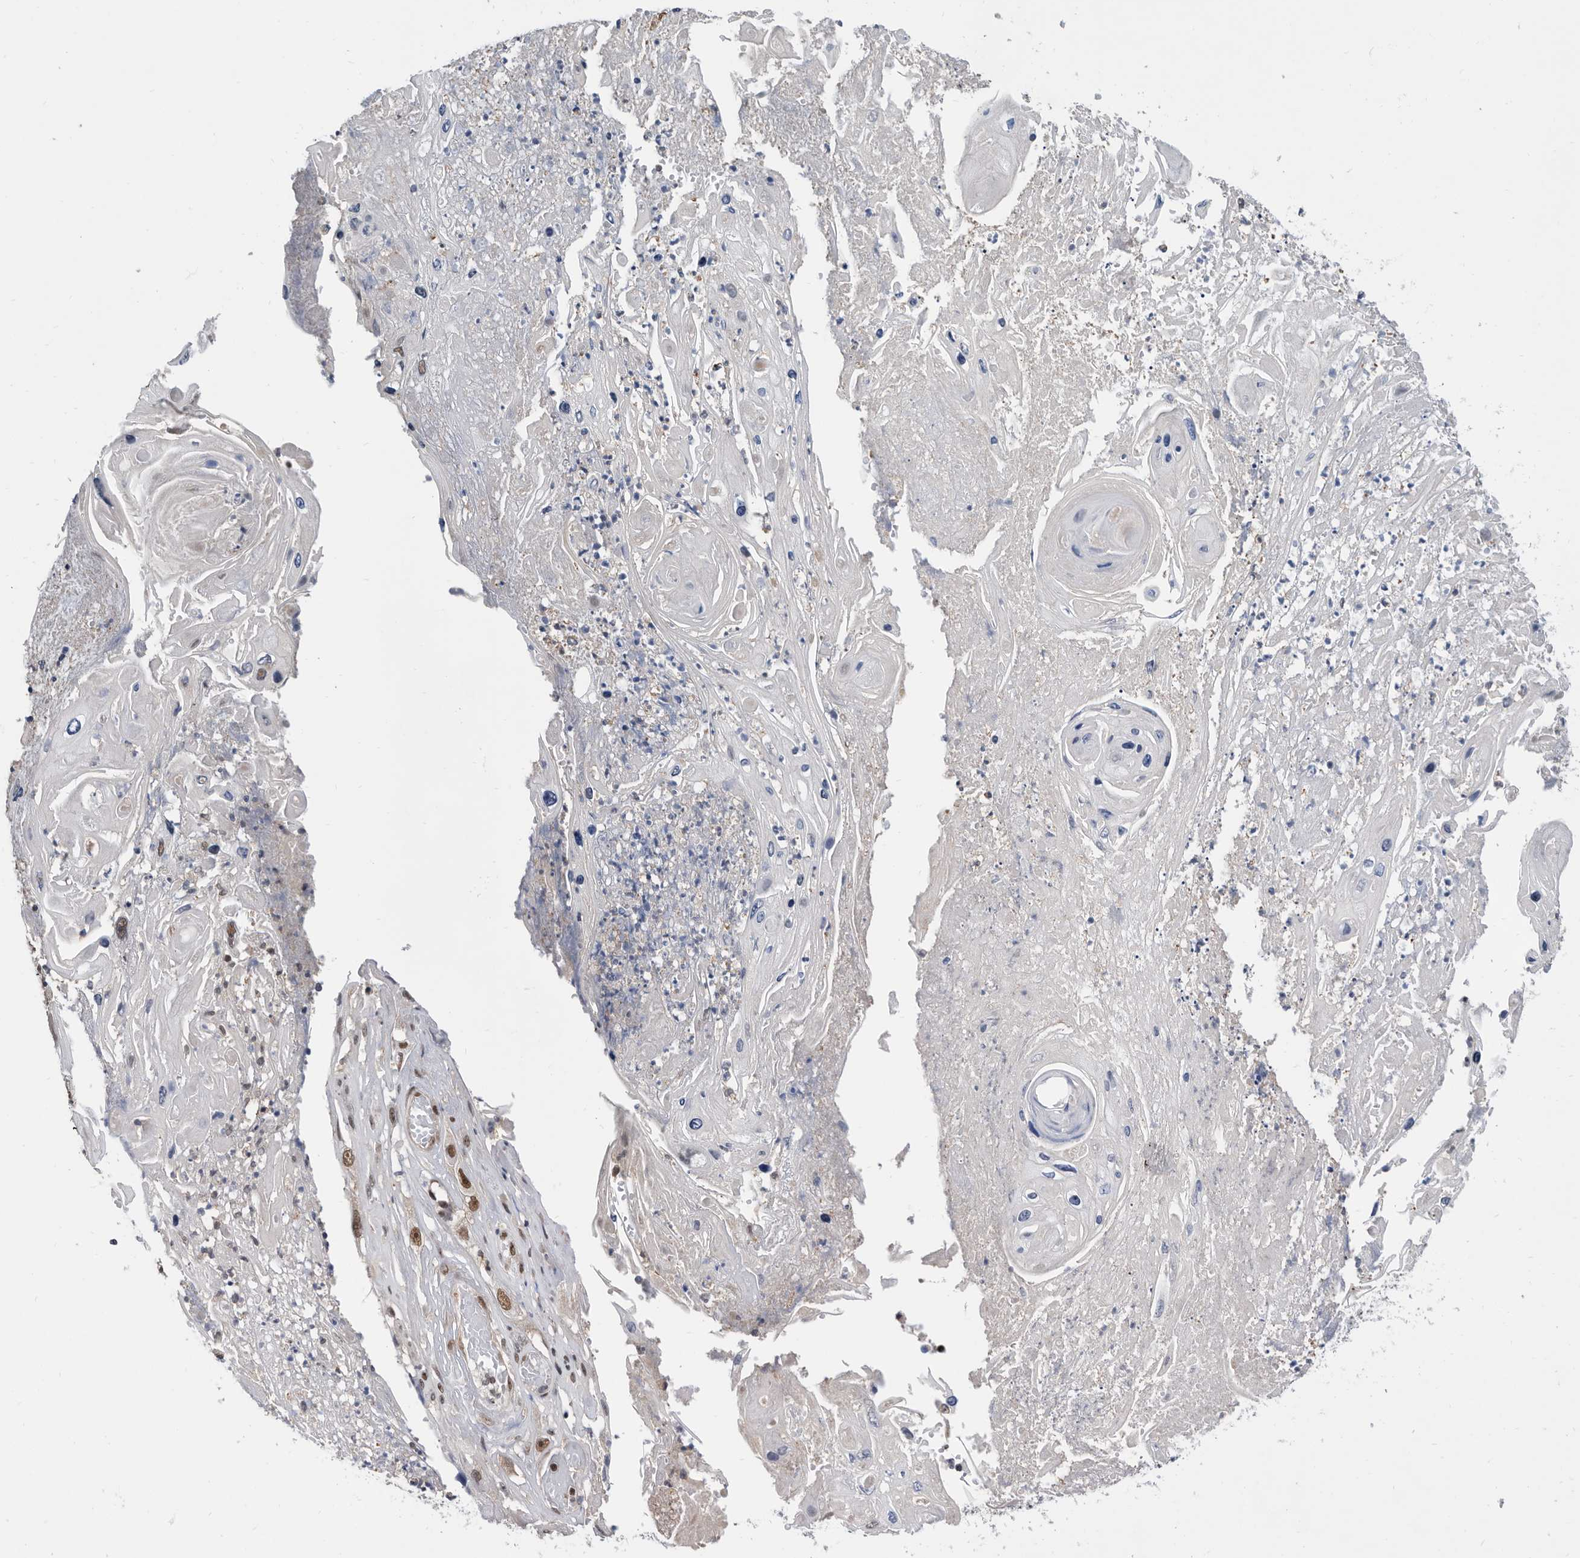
{"staining": {"intensity": "moderate", "quantity": "25%-75%", "location": "nuclear"}, "tissue": "skin cancer", "cell_type": "Tumor cells", "image_type": "cancer", "snomed": [{"axis": "morphology", "description": "Squamous cell carcinoma, NOS"}, {"axis": "topography", "description": "Skin"}], "caption": "A micrograph showing moderate nuclear positivity in approximately 25%-75% of tumor cells in squamous cell carcinoma (skin), as visualized by brown immunohistochemical staining.", "gene": "ZNF260", "patient": {"sex": "male", "age": 55}}